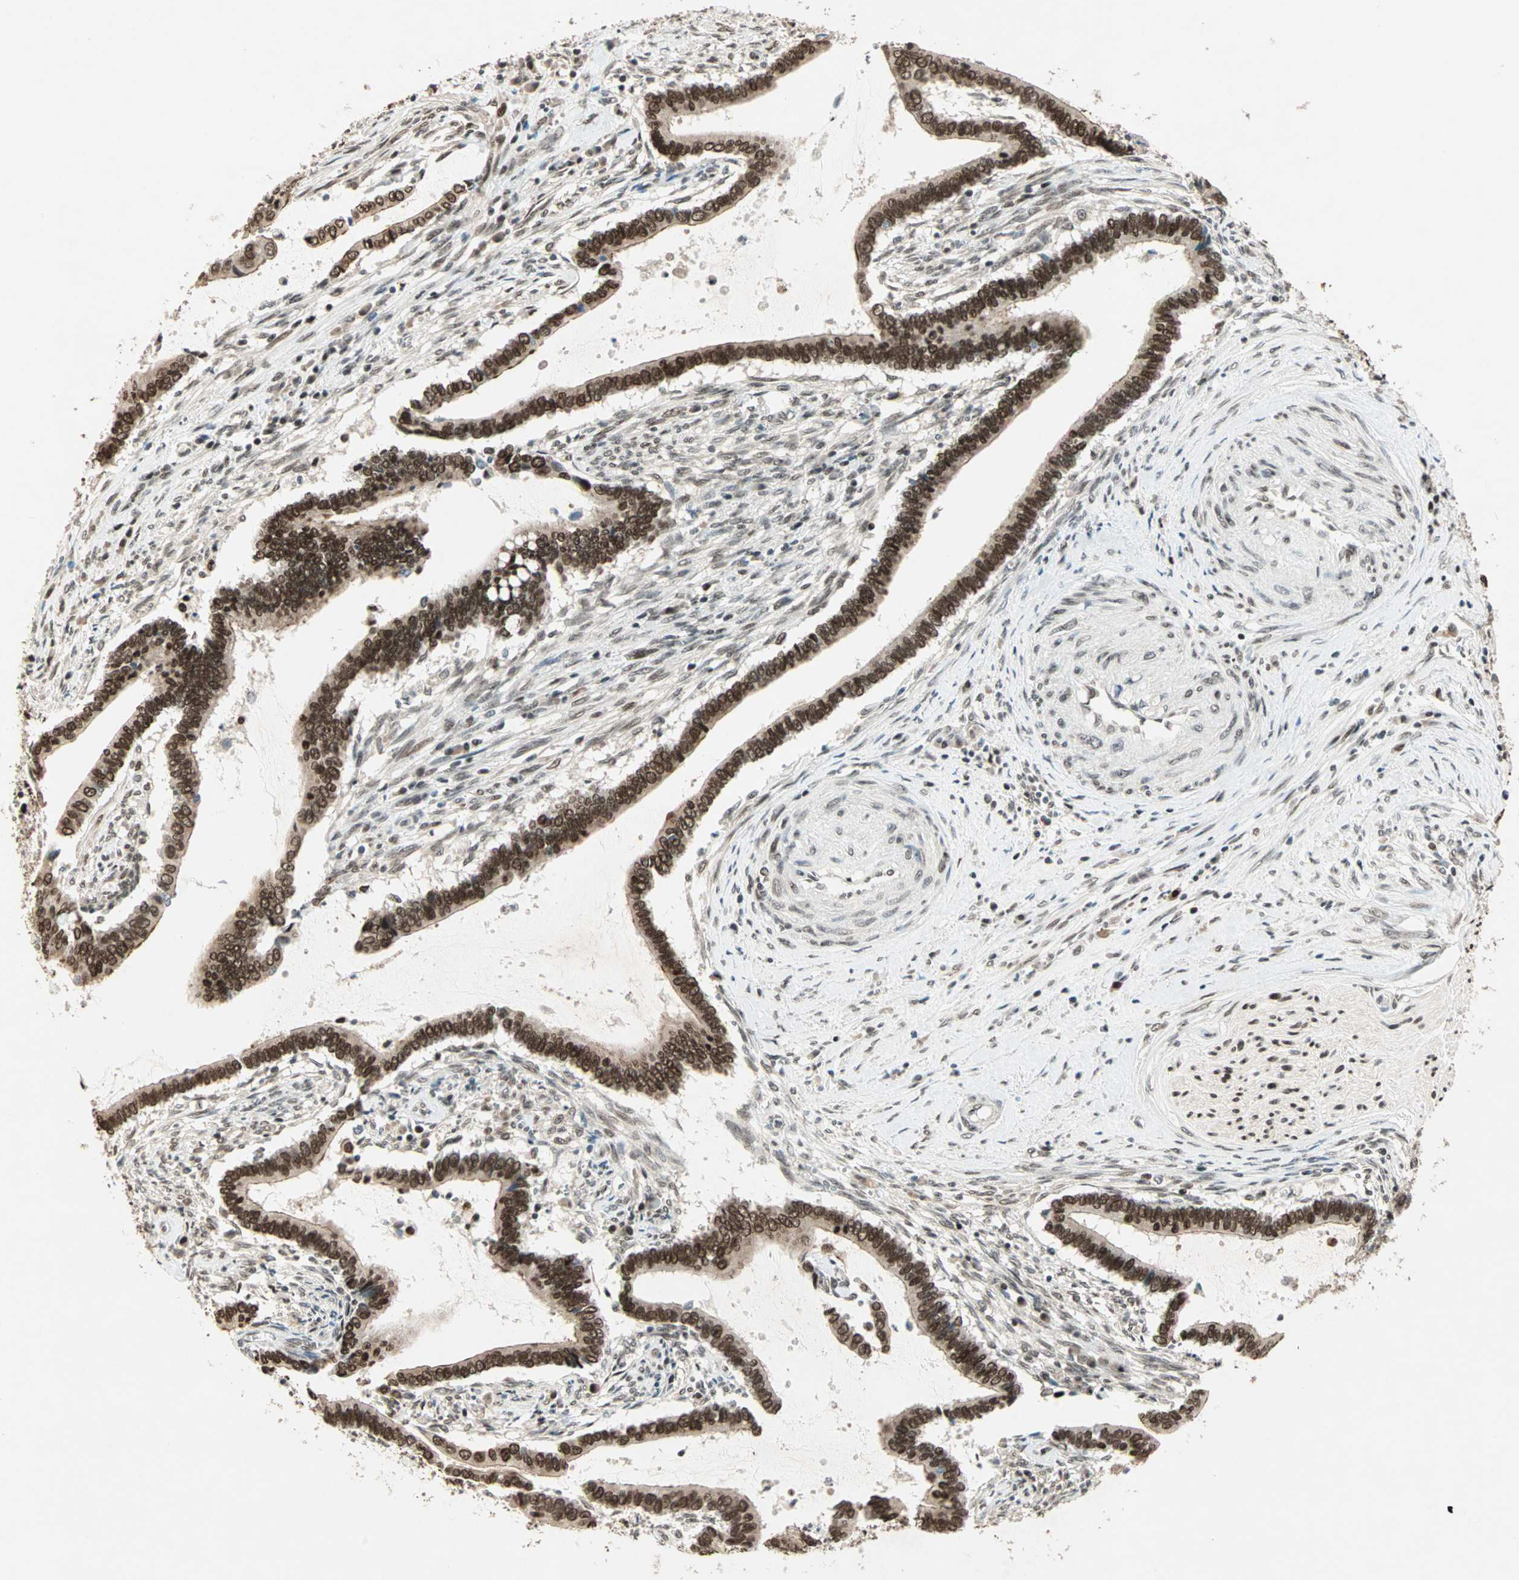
{"staining": {"intensity": "strong", "quantity": ">75%", "location": "nuclear"}, "tissue": "cervical cancer", "cell_type": "Tumor cells", "image_type": "cancer", "snomed": [{"axis": "morphology", "description": "Adenocarcinoma, NOS"}, {"axis": "topography", "description": "Cervix"}], "caption": "Adenocarcinoma (cervical) stained with IHC reveals strong nuclear staining in about >75% of tumor cells. The staining was performed using DAB, with brown indicating positive protein expression. Nuclei are stained blue with hematoxylin.", "gene": "MDC1", "patient": {"sex": "female", "age": 44}}